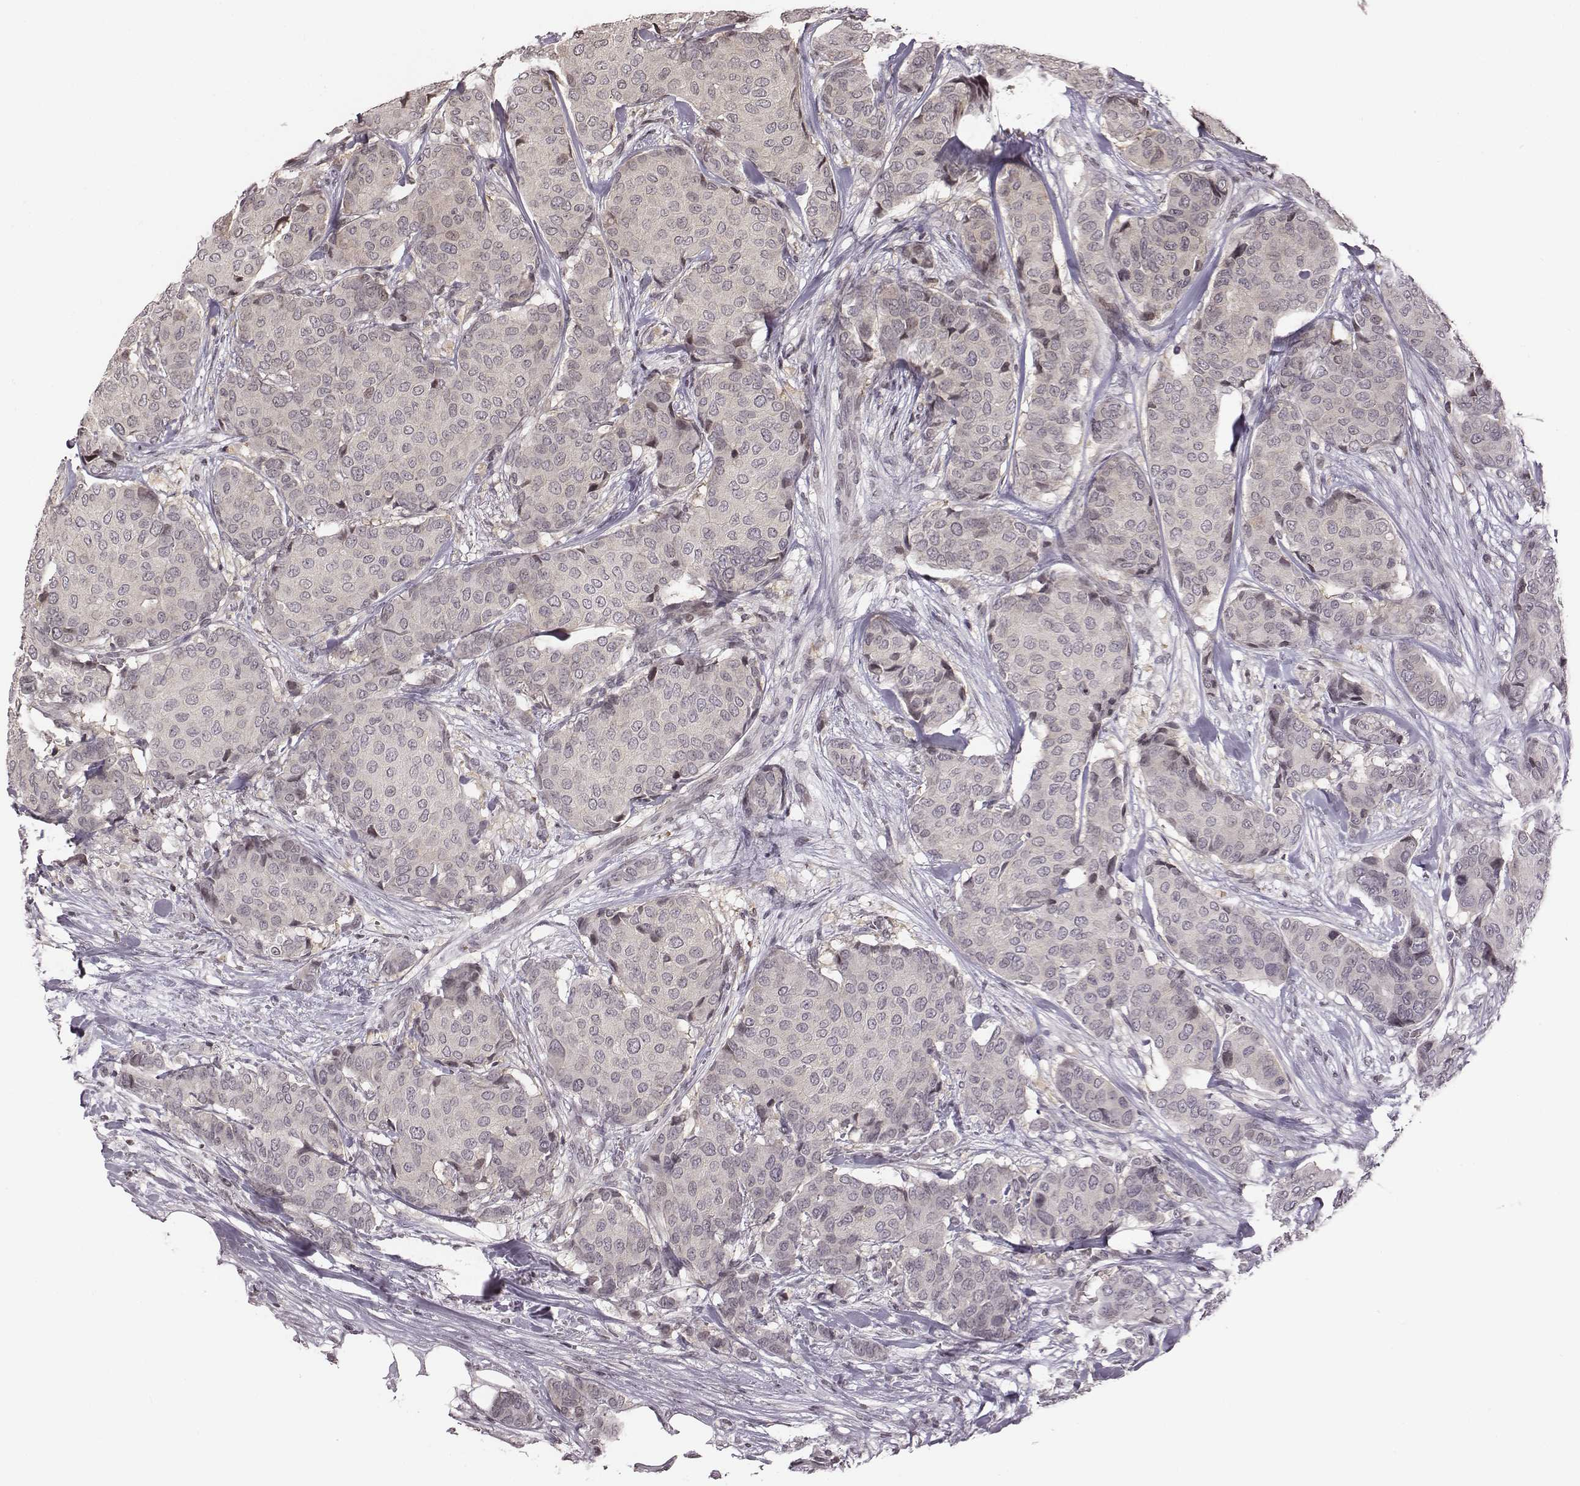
{"staining": {"intensity": "negative", "quantity": "none", "location": "none"}, "tissue": "breast cancer", "cell_type": "Tumor cells", "image_type": "cancer", "snomed": [{"axis": "morphology", "description": "Duct carcinoma"}, {"axis": "topography", "description": "Breast"}], "caption": "This image is of breast cancer (infiltrating ductal carcinoma) stained with immunohistochemistry to label a protein in brown with the nuclei are counter-stained blue. There is no expression in tumor cells.", "gene": "GRM4", "patient": {"sex": "female", "age": 75}}